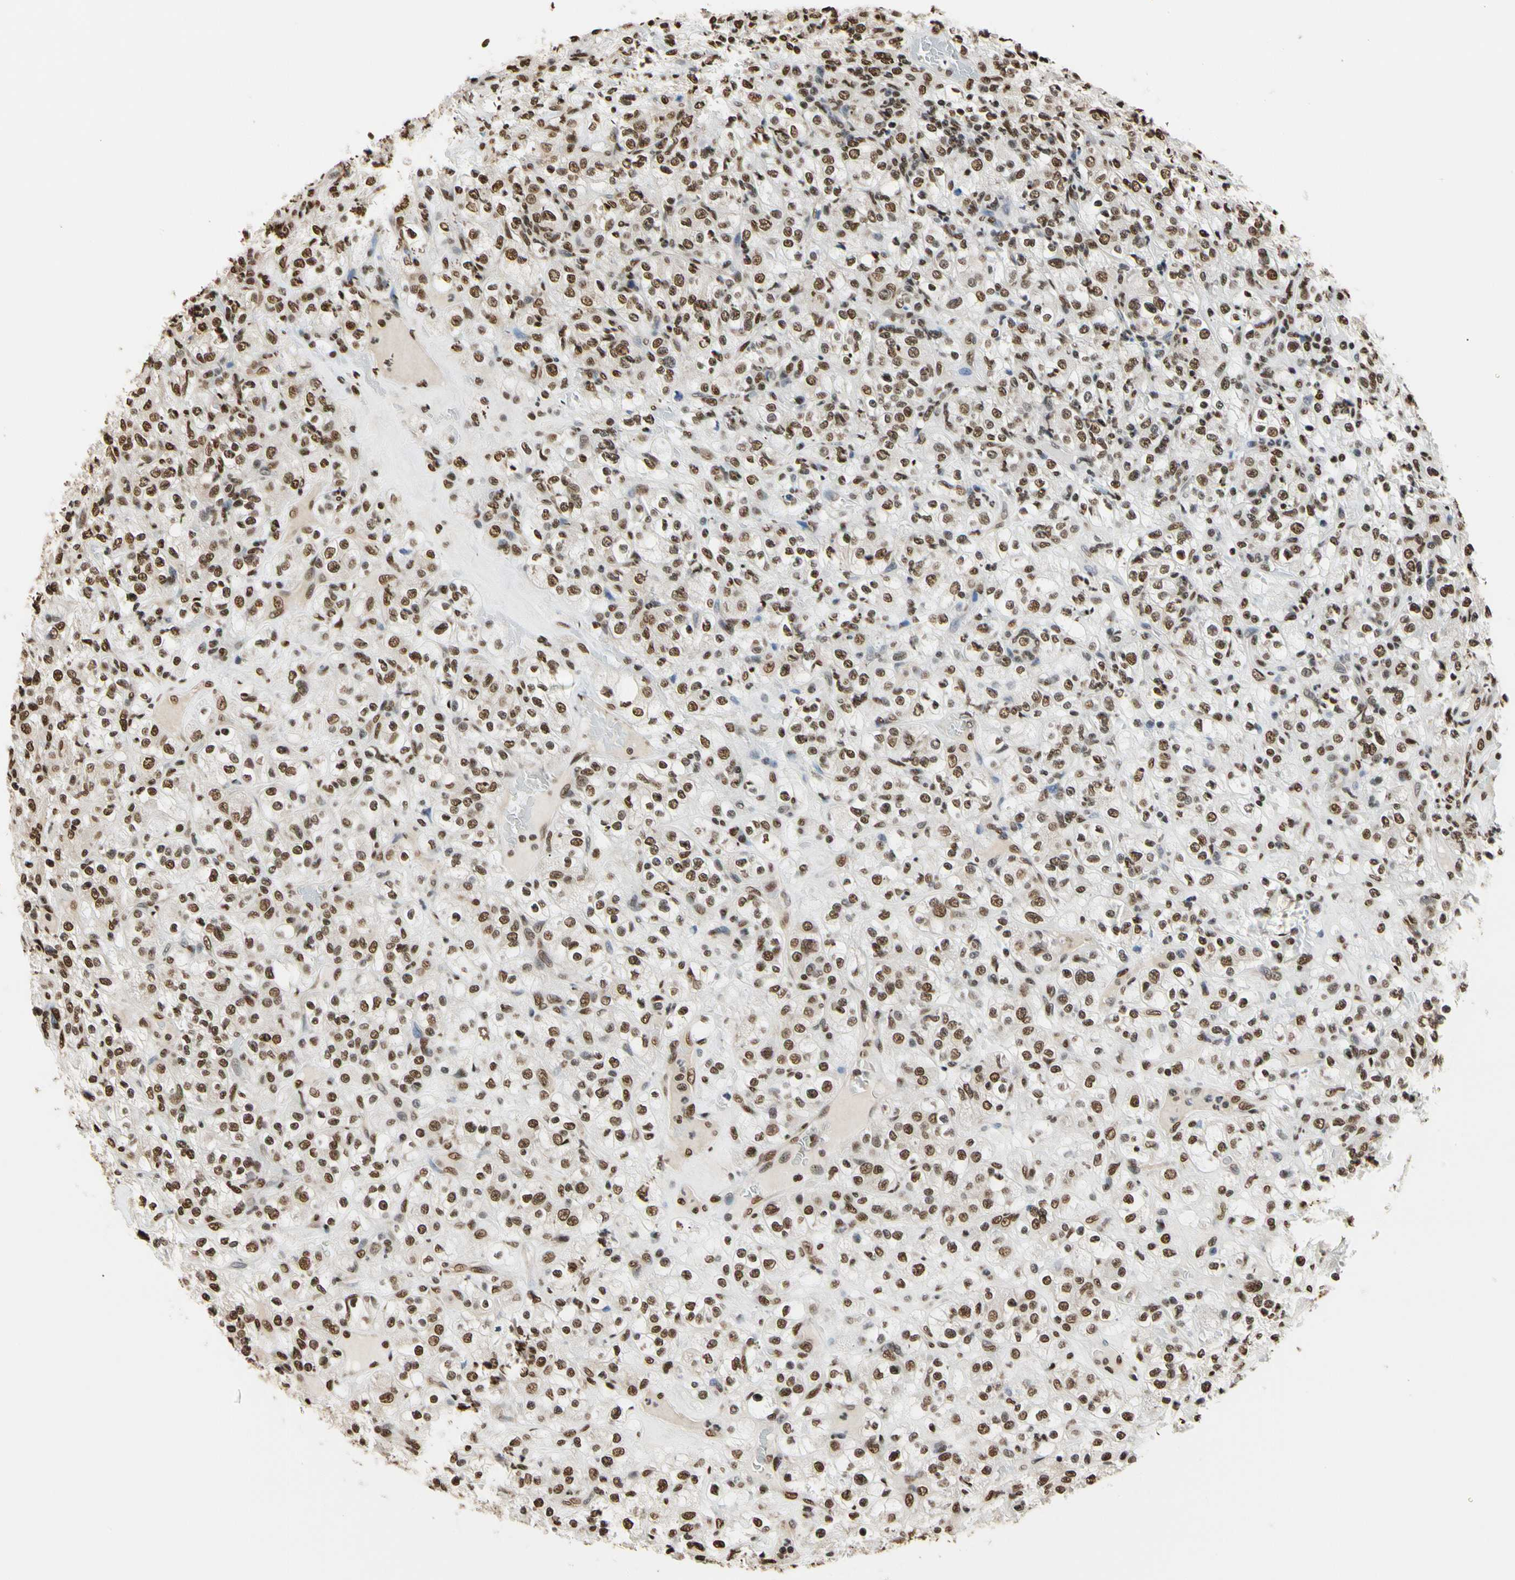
{"staining": {"intensity": "strong", "quantity": ">75%", "location": "nuclear"}, "tissue": "renal cancer", "cell_type": "Tumor cells", "image_type": "cancer", "snomed": [{"axis": "morphology", "description": "Normal tissue, NOS"}, {"axis": "morphology", "description": "Adenocarcinoma, NOS"}, {"axis": "topography", "description": "Kidney"}], "caption": "An image of human renal adenocarcinoma stained for a protein demonstrates strong nuclear brown staining in tumor cells. Nuclei are stained in blue.", "gene": "HNRNPK", "patient": {"sex": "female", "age": 72}}